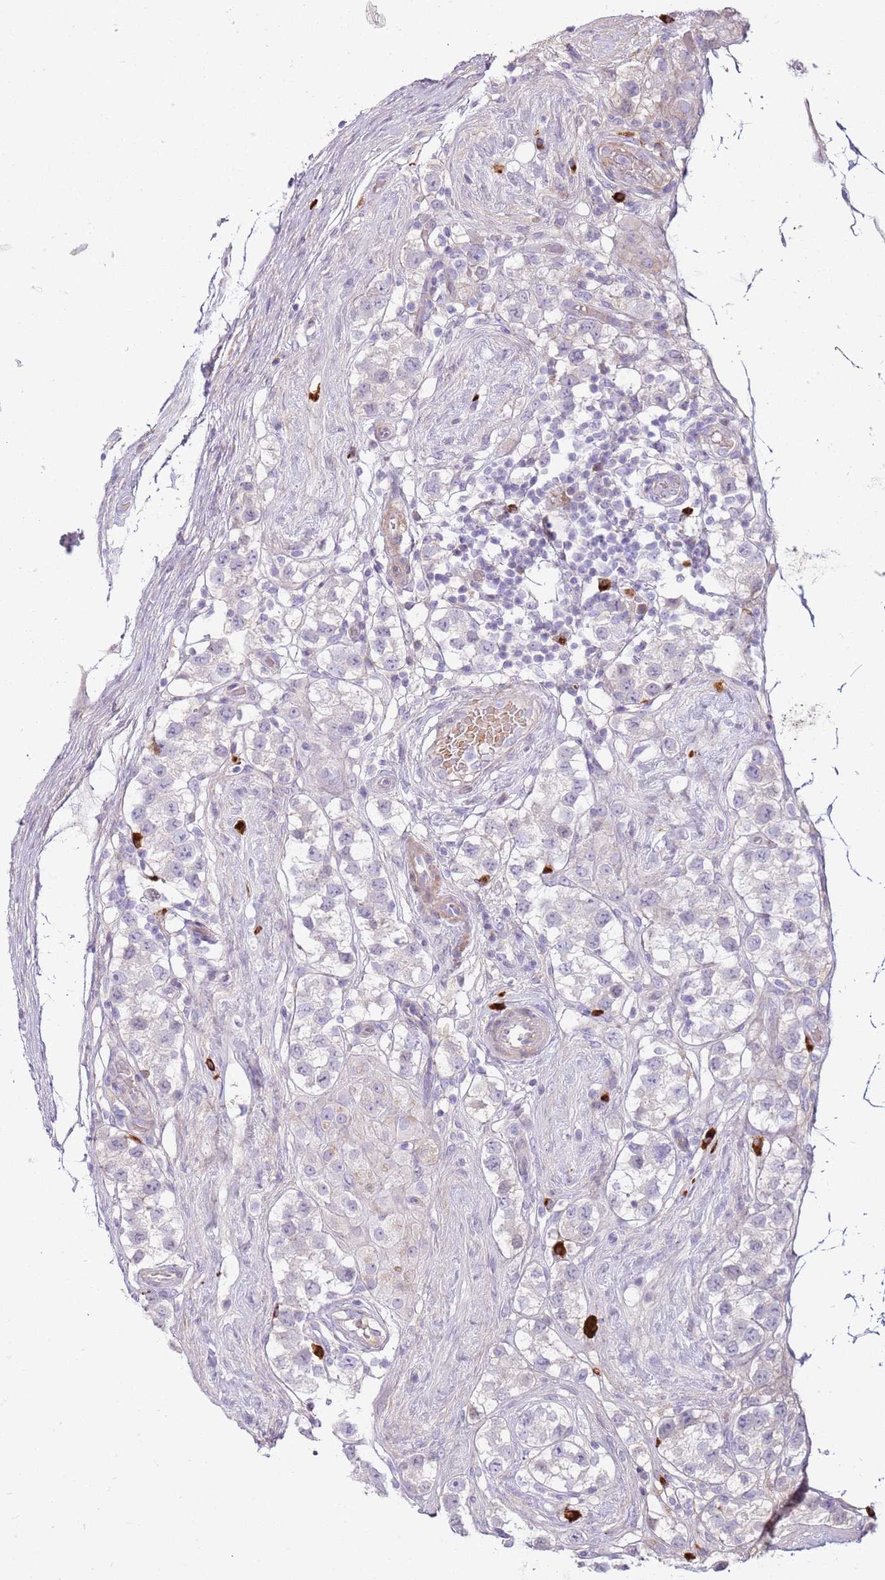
{"staining": {"intensity": "negative", "quantity": "none", "location": "none"}, "tissue": "testis cancer", "cell_type": "Tumor cells", "image_type": "cancer", "snomed": [{"axis": "morphology", "description": "Seminoma, NOS"}, {"axis": "topography", "description": "Testis"}], "caption": "An immunohistochemistry (IHC) photomicrograph of seminoma (testis) is shown. There is no staining in tumor cells of seminoma (testis).", "gene": "MCUB", "patient": {"sex": "male", "age": 34}}